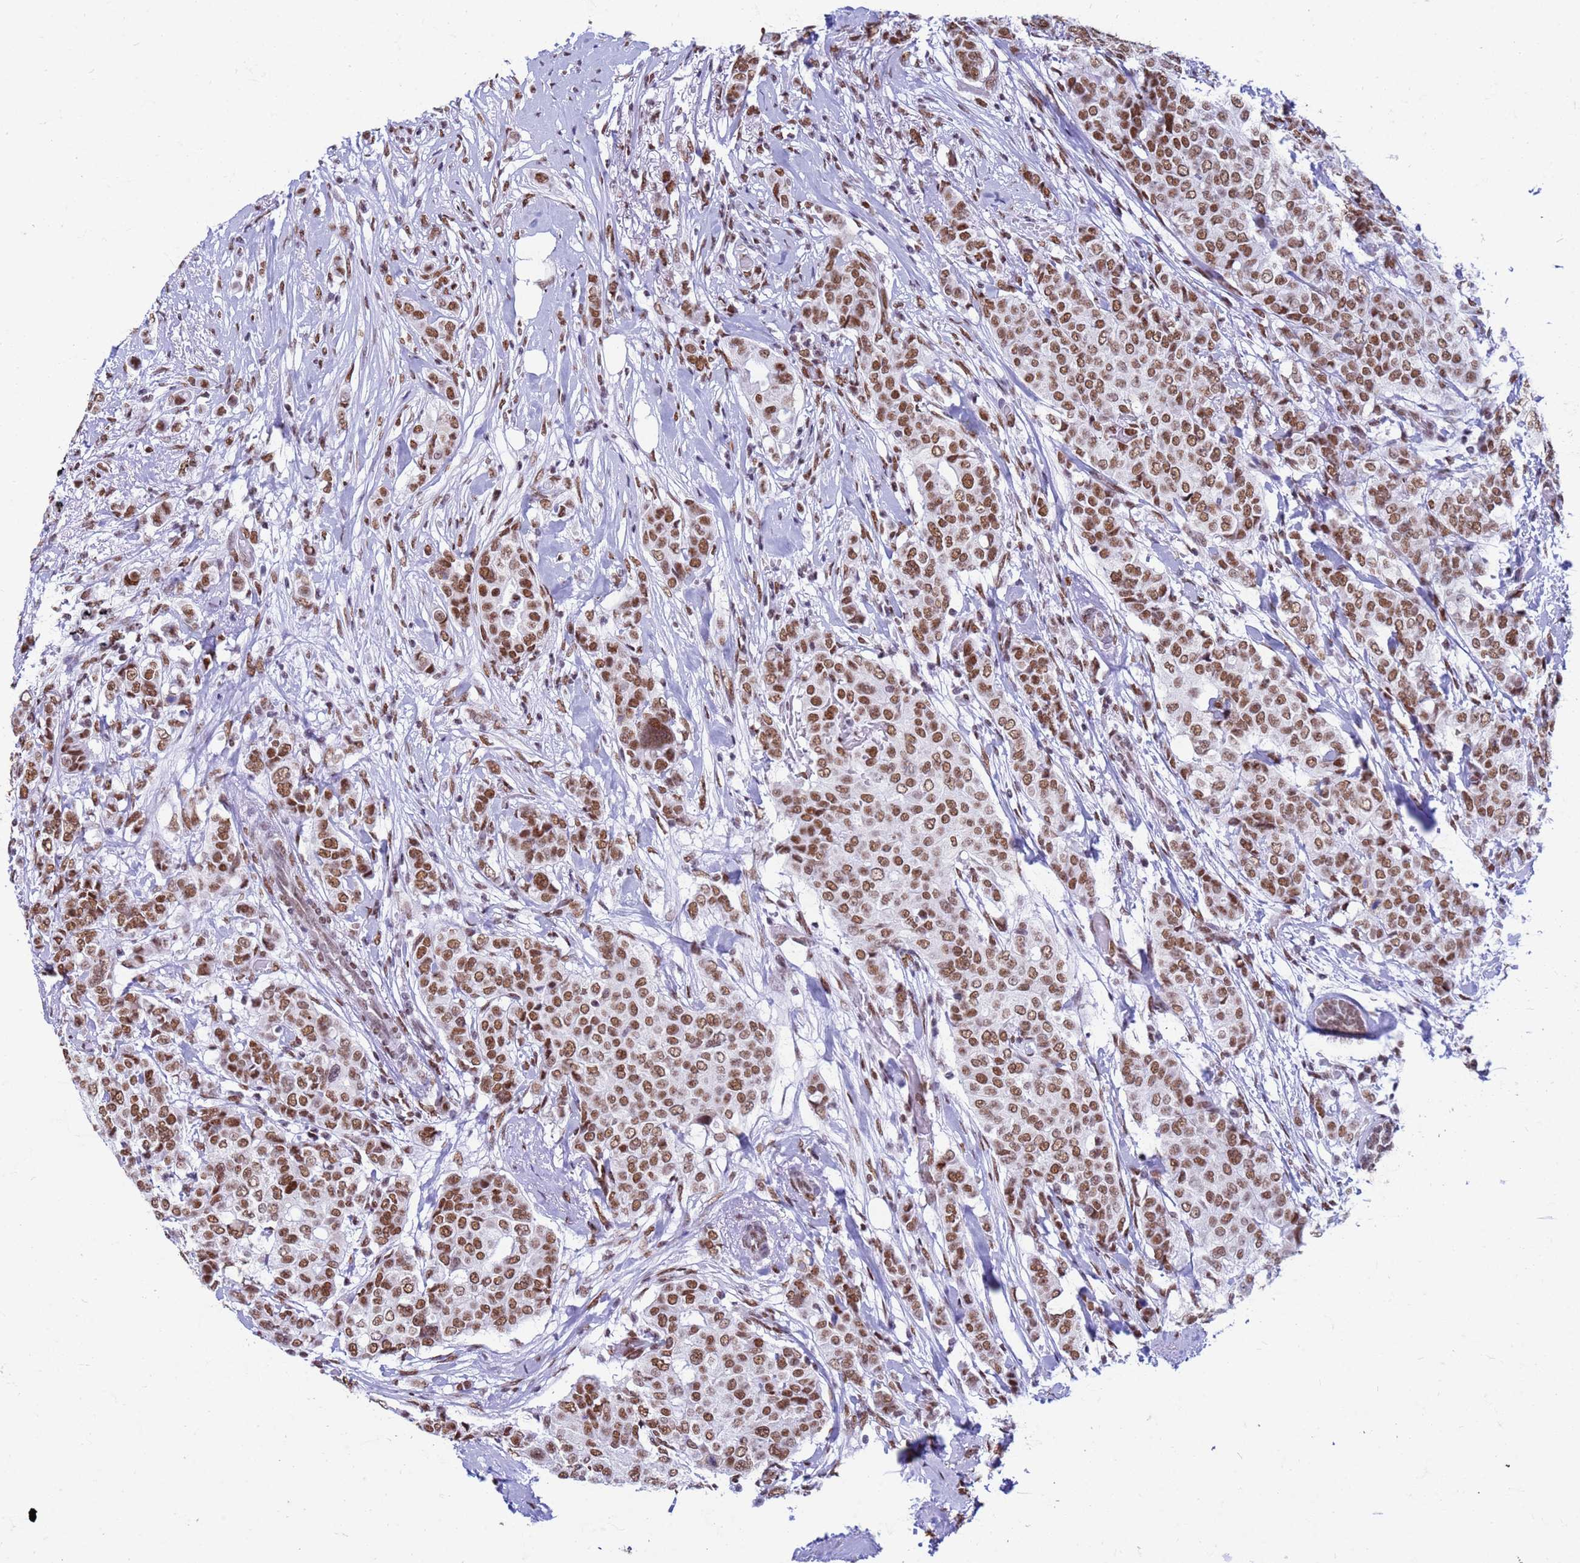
{"staining": {"intensity": "moderate", "quantity": ">75%", "location": "nuclear"}, "tissue": "breast cancer", "cell_type": "Tumor cells", "image_type": "cancer", "snomed": [{"axis": "morphology", "description": "Lobular carcinoma"}, {"axis": "topography", "description": "Breast"}], "caption": "This micrograph displays immunohistochemistry (IHC) staining of human breast lobular carcinoma, with medium moderate nuclear expression in about >75% of tumor cells.", "gene": "FAM170B", "patient": {"sex": "female", "age": 51}}